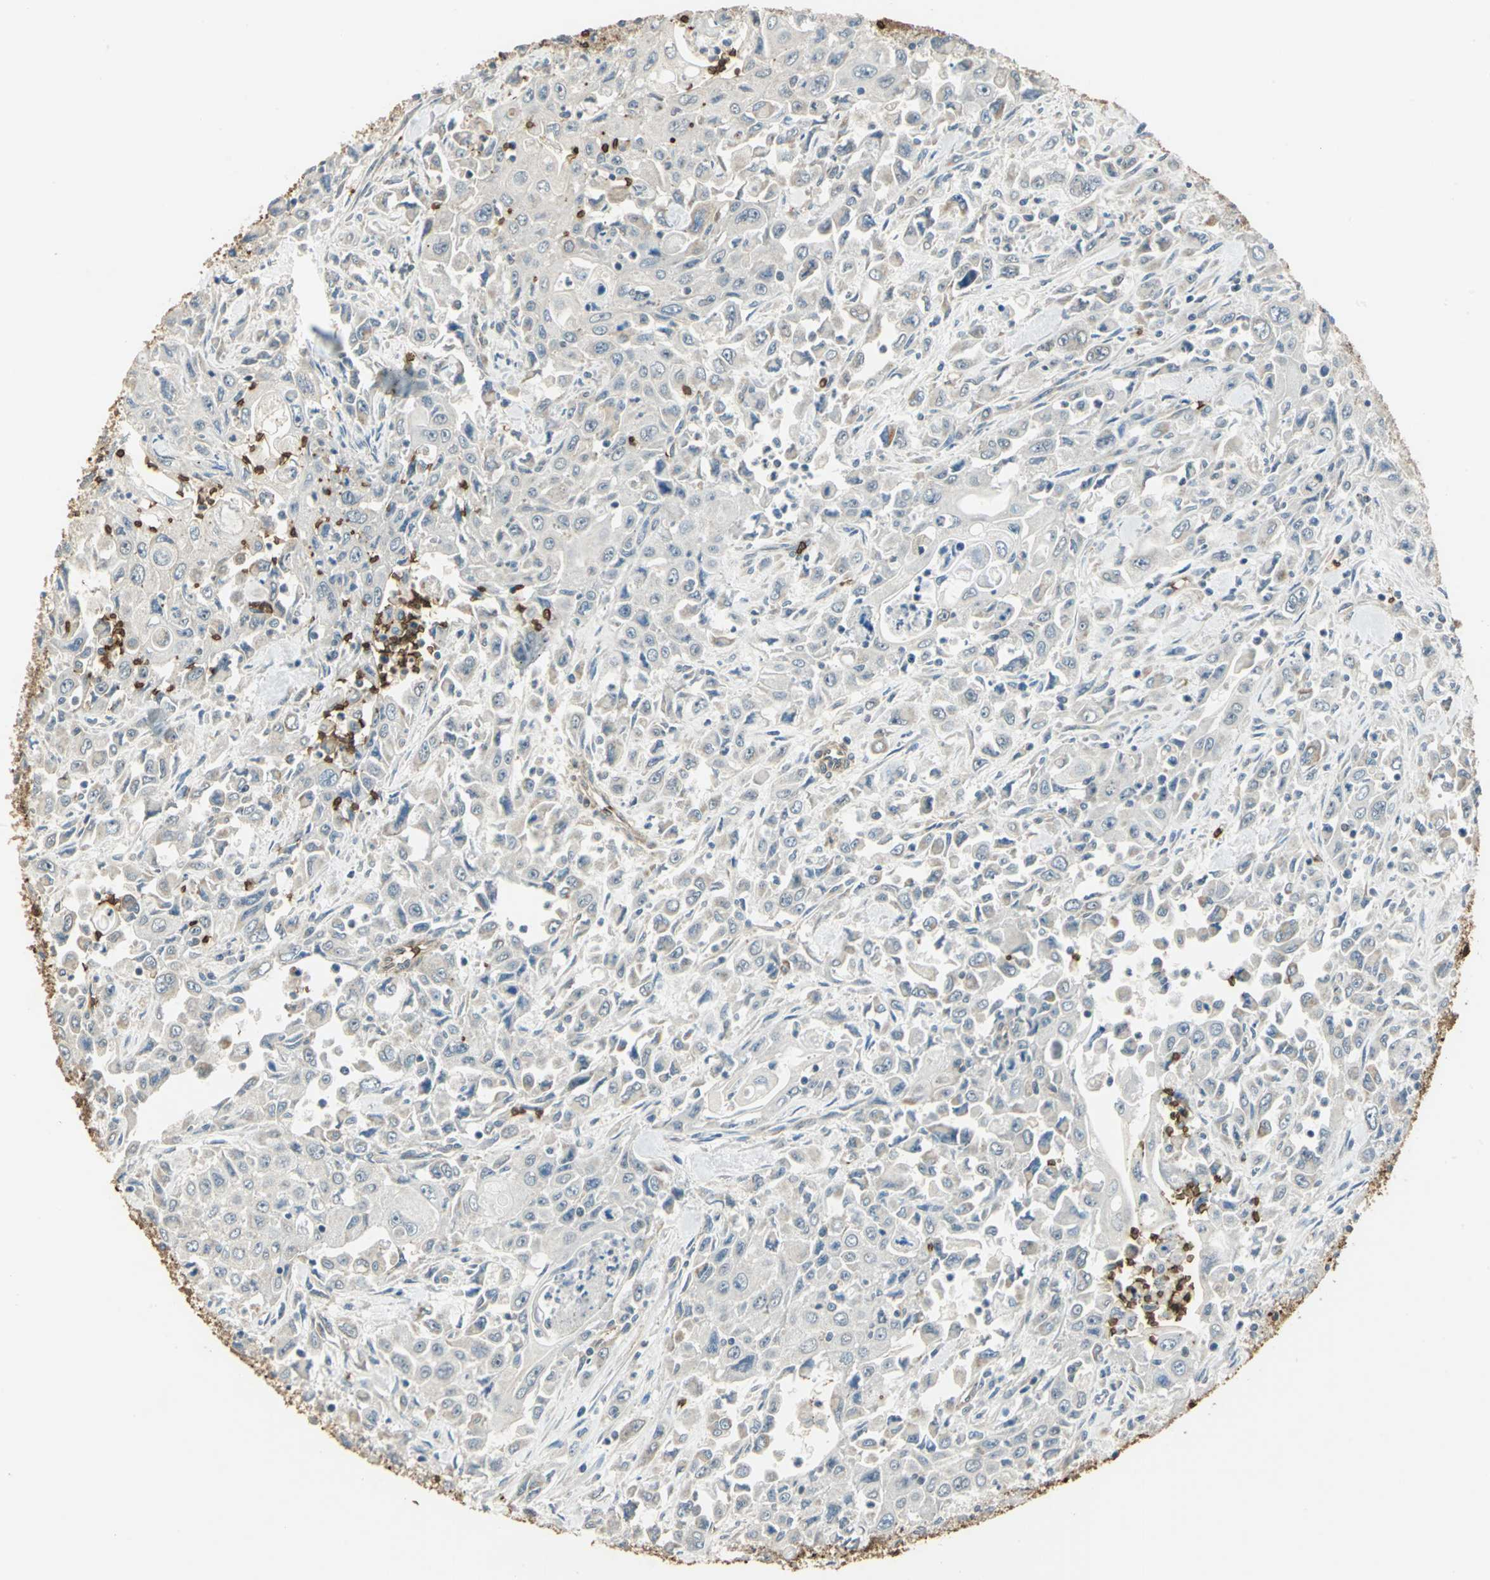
{"staining": {"intensity": "weak", "quantity": "<25%", "location": "cytoplasmic/membranous"}, "tissue": "pancreatic cancer", "cell_type": "Tumor cells", "image_type": "cancer", "snomed": [{"axis": "morphology", "description": "Adenocarcinoma, NOS"}, {"axis": "topography", "description": "Pancreas"}], "caption": "This histopathology image is of adenocarcinoma (pancreatic) stained with immunohistochemistry (IHC) to label a protein in brown with the nuclei are counter-stained blue. There is no staining in tumor cells.", "gene": "DDAH1", "patient": {"sex": "male", "age": 70}}